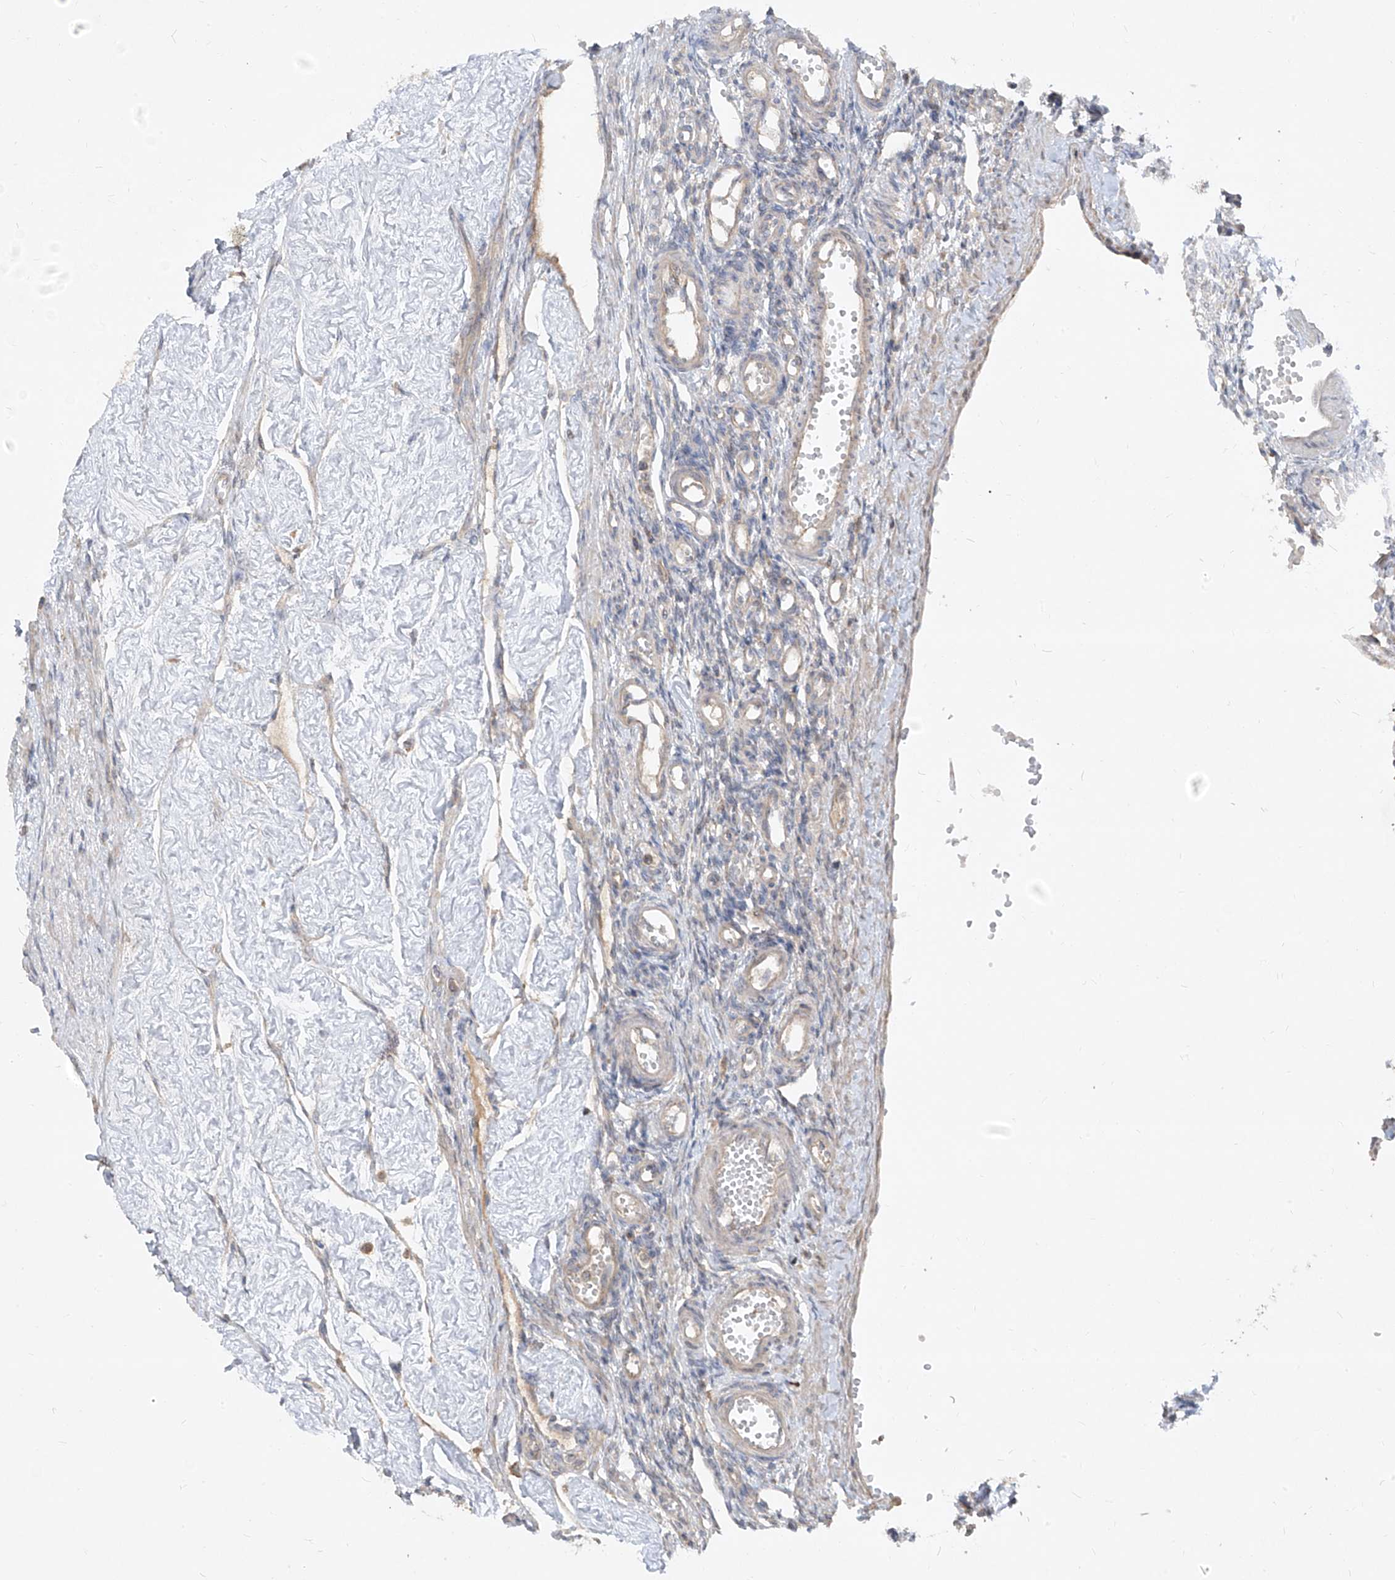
{"staining": {"intensity": "negative", "quantity": "none", "location": "none"}, "tissue": "ovary", "cell_type": "Ovarian stroma cells", "image_type": "normal", "snomed": [{"axis": "morphology", "description": "Normal tissue, NOS"}, {"axis": "morphology", "description": "Cyst, NOS"}, {"axis": "topography", "description": "Ovary"}], "caption": "Protein analysis of benign ovary demonstrates no significant staining in ovarian stroma cells.", "gene": "ABCD3", "patient": {"sex": "female", "age": 33}}